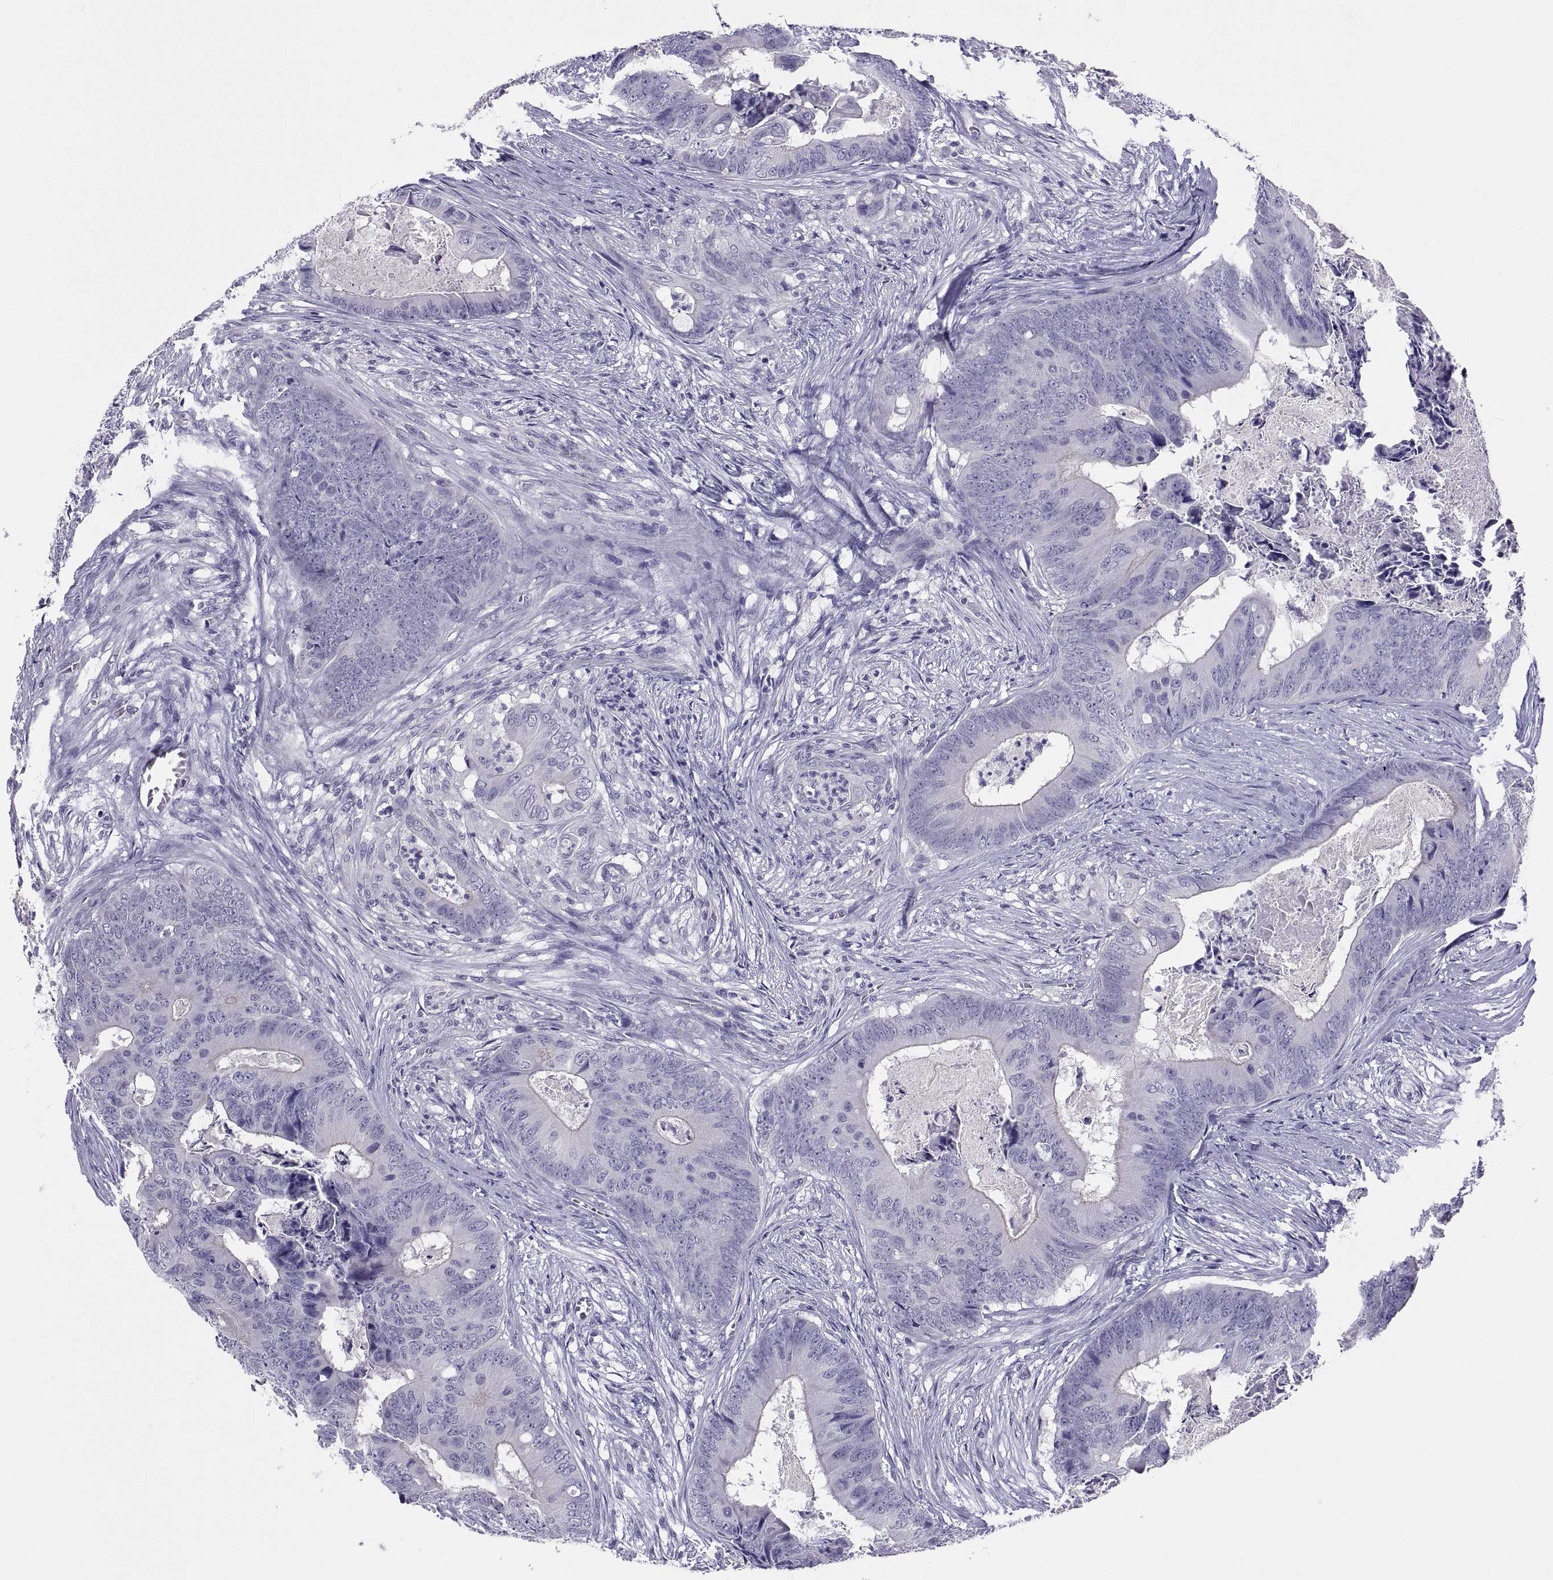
{"staining": {"intensity": "negative", "quantity": "none", "location": "none"}, "tissue": "colorectal cancer", "cell_type": "Tumor cells", "image_type": "cancer", "snomed": [{"axis": "morphology", "description": "Adenocarcinoma, NOS"}, {"axis": "topography", "description": "Colon"}], "caption": "The immunohistochemistry histopathology image has no significant expression in tumor cells of colorectal cancer (adenocarcinoma) tissue.", "gene": "RNASE12", "patient": {"sex": "male", "age": 84}}